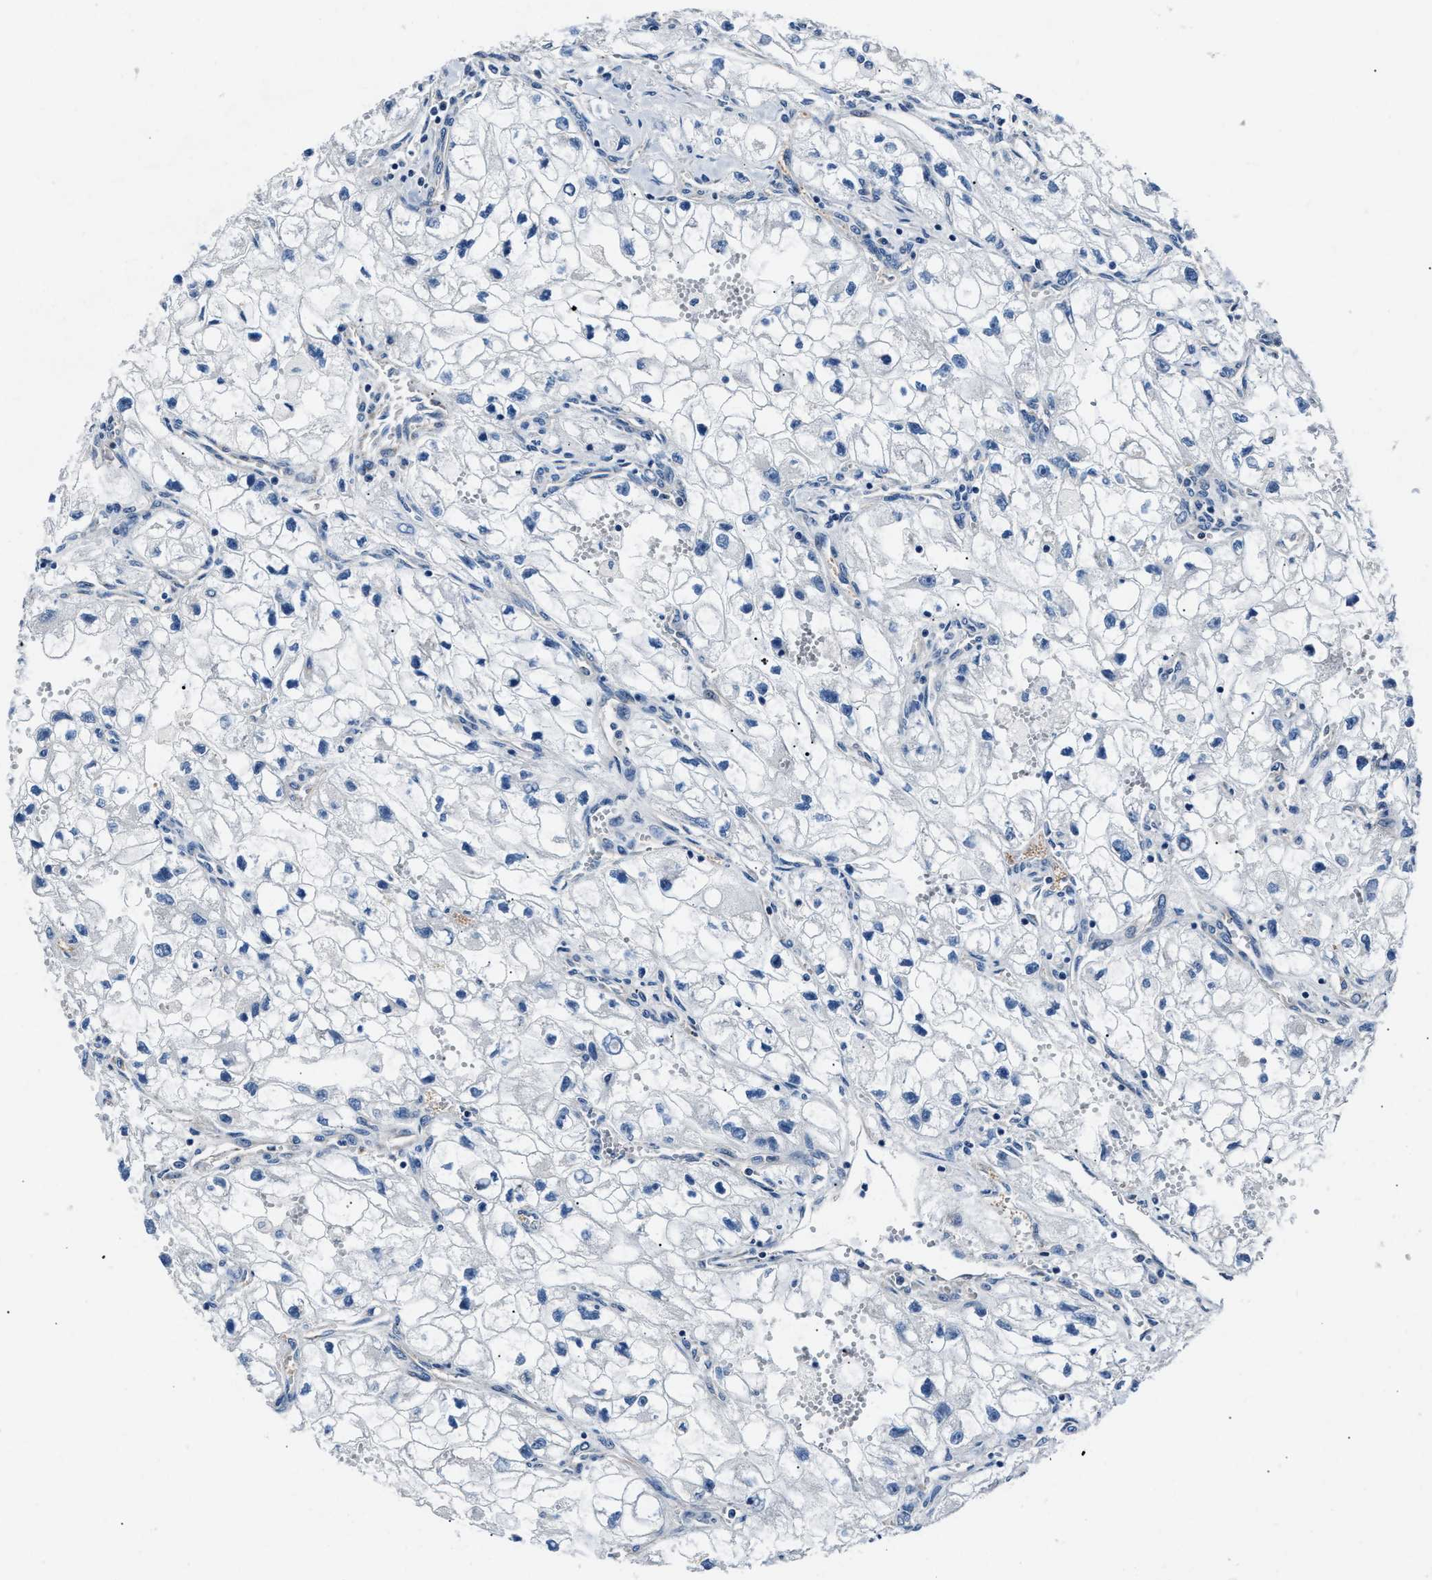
{"staining": {"intensity": "negative", "quantity": "none", "location": "none"}, "tissue": "renal cancer", "cell_type": "Tumor cells", "image_type": "cancer", "snomed": [{"axis": "morphology", "description": "Adenocarcinoma, NOS"}, {"axis": "topography", "description": "Kidney"}], "caption": "A high-resolution micrograph shows immunohistochemistry staining of adenocarcinoma (renal), which demonstrates no significant expression in tumor cells.", "gene": "MPDZ", "patient": {"sex": "female", "age": 70}}